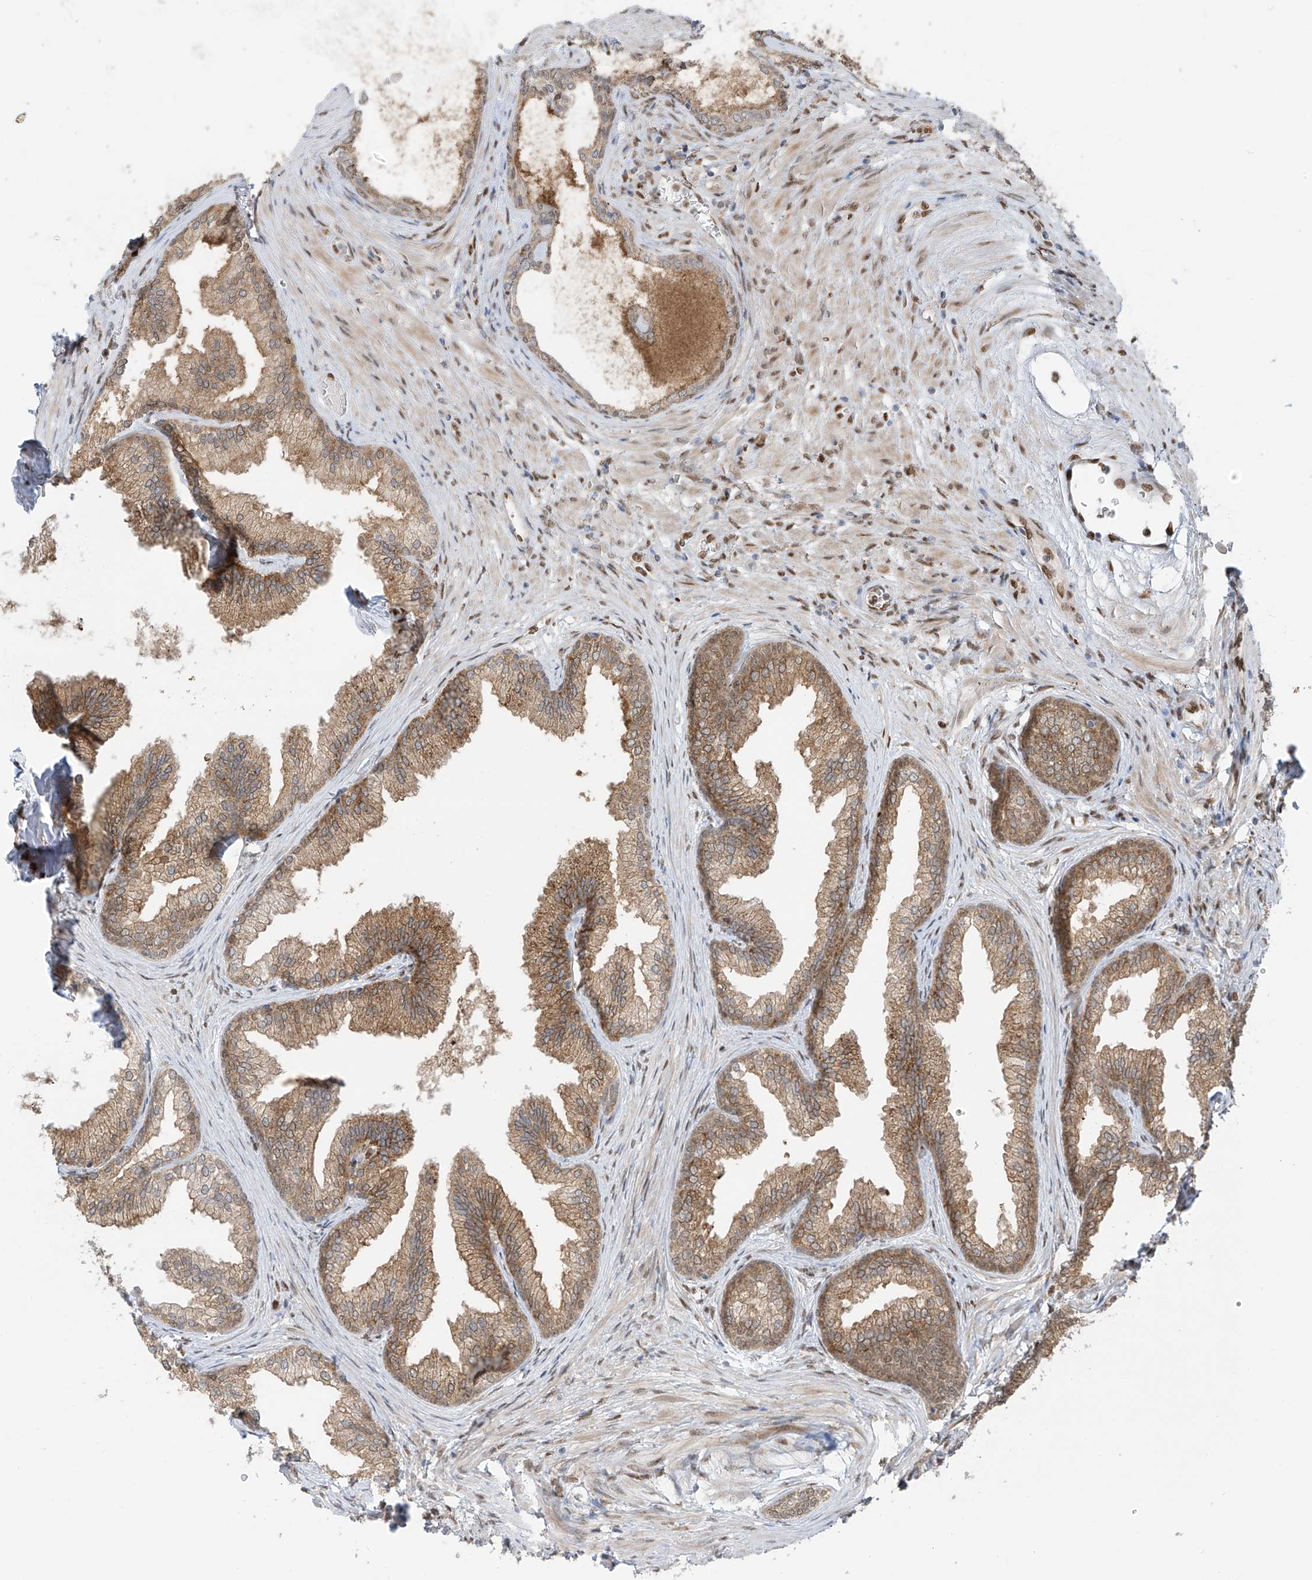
{"staining": {"intensity": "moderate", "quantity": "25%-75%", "location": "cytoplasmic/membranous"}, "tissue": "prostate", "cell_type": "Glandular cells", "image_type": "normal", "snomed": [{"axis": "morphology", "description": "Normal tissue, NOS"}, {"axis": "topography", "description": "Prostate"}], "caption": "Normal prostate was stained to show a protein in brown. There is medium levels of moderate cytoplasmic/membranous positivity in approximately 25%-75% of glandular cells. Immunohistochemistry stains the protein in brown and the nuclei are stained blue.", "gene": "PM20D2", "patient": {"sex": "male", "age": 76}}